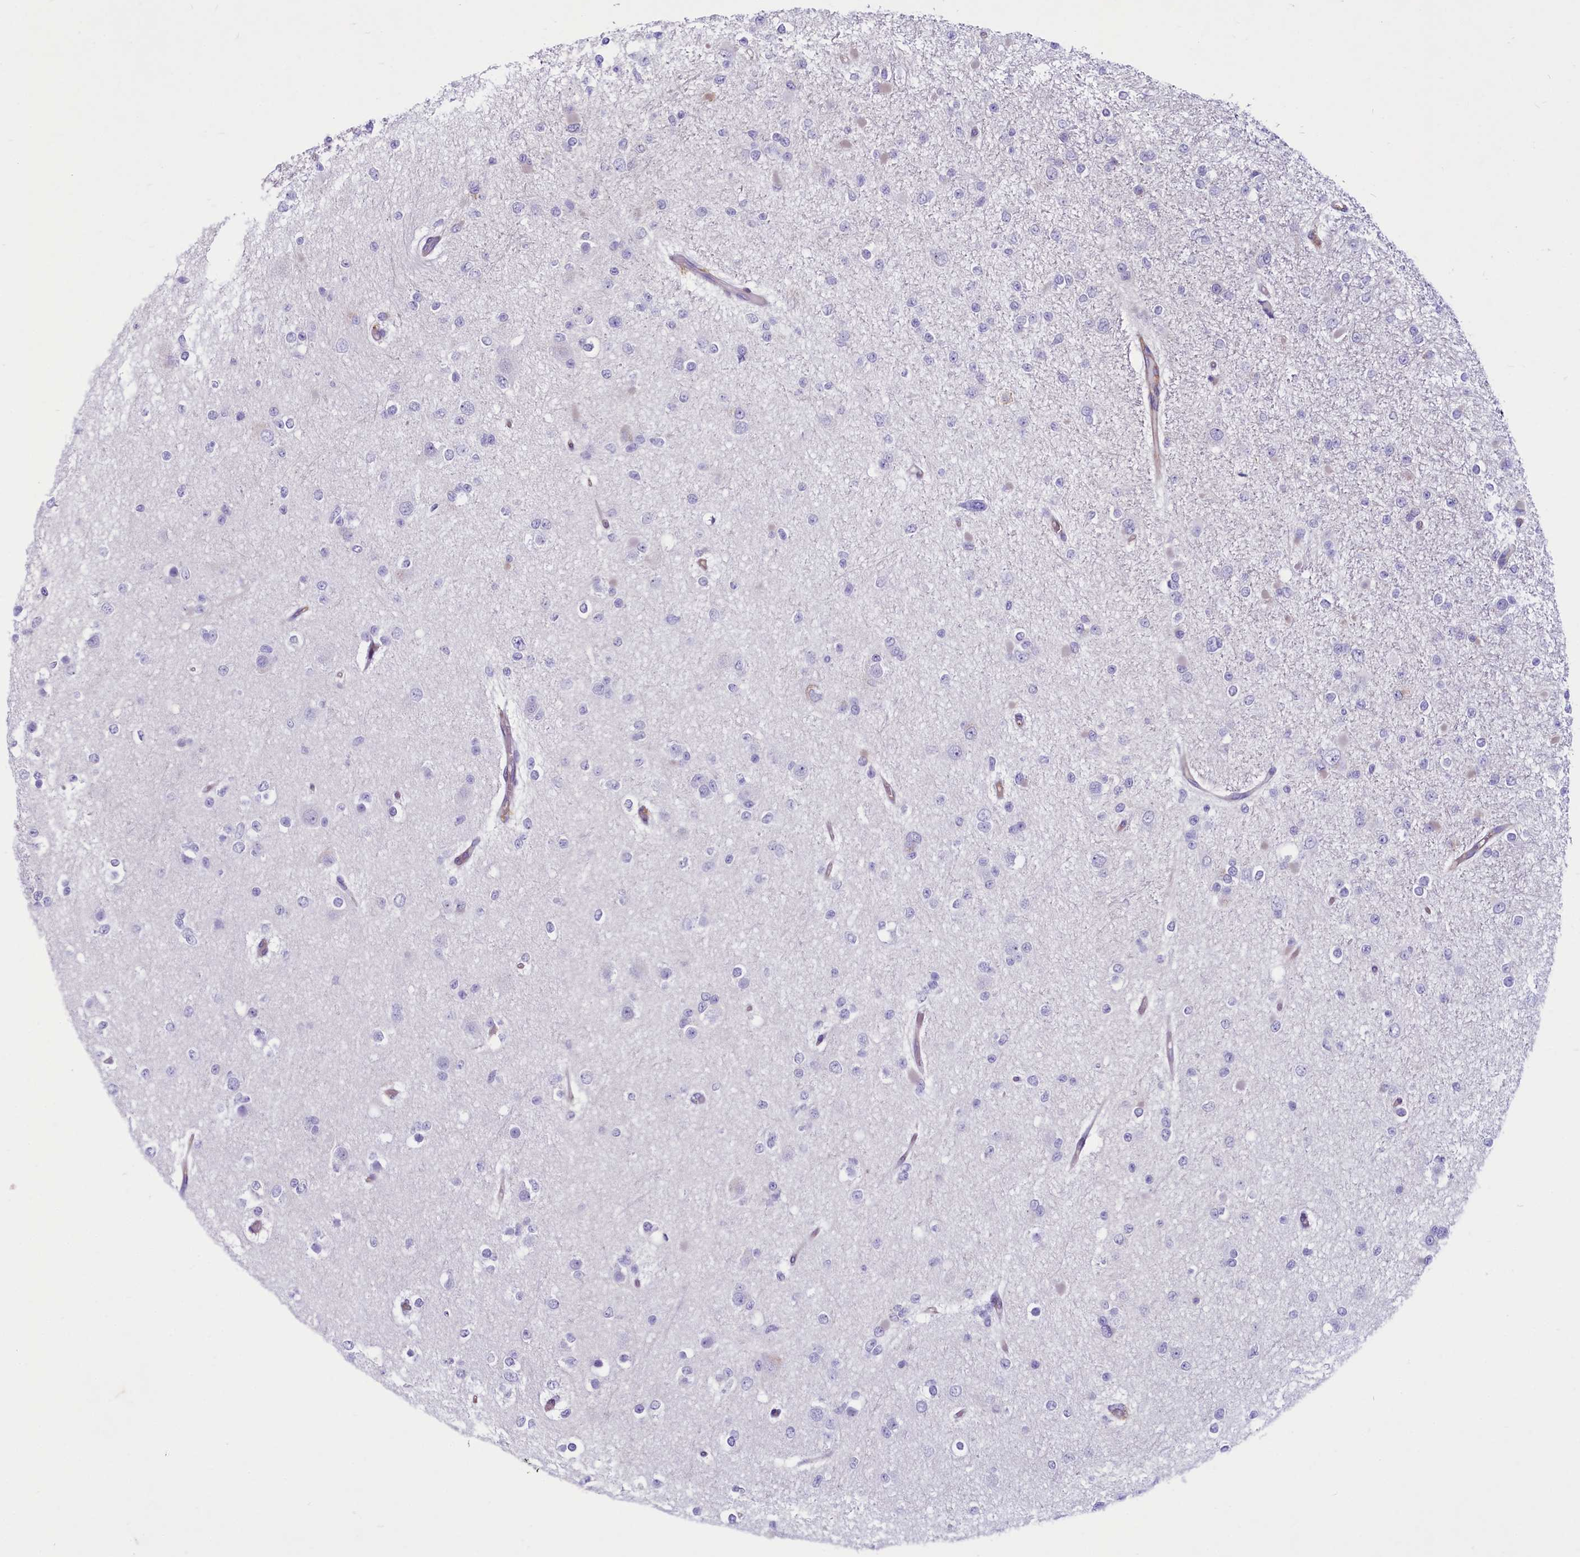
{"staining": {"intensity": "negative", "quantity": "none", "location": "none"}, "tissue": "glioma", "cell_type": "Tumor cells", "image_type": "cancer", "snomed": [{"axis": "morphology", "description": "Glioma, malignant, Low grade"}, {"axis": "topography", "description": "Brain"}], "caption": "Tumor cells show no significant protein staining in malignant glioma (low-grade). The staining is performed using DAB brown chromogen with nuclei counter-stained in using hematoxylin.", "gene": "PROCR", "patient": {"sex": "female", "age": 22}}